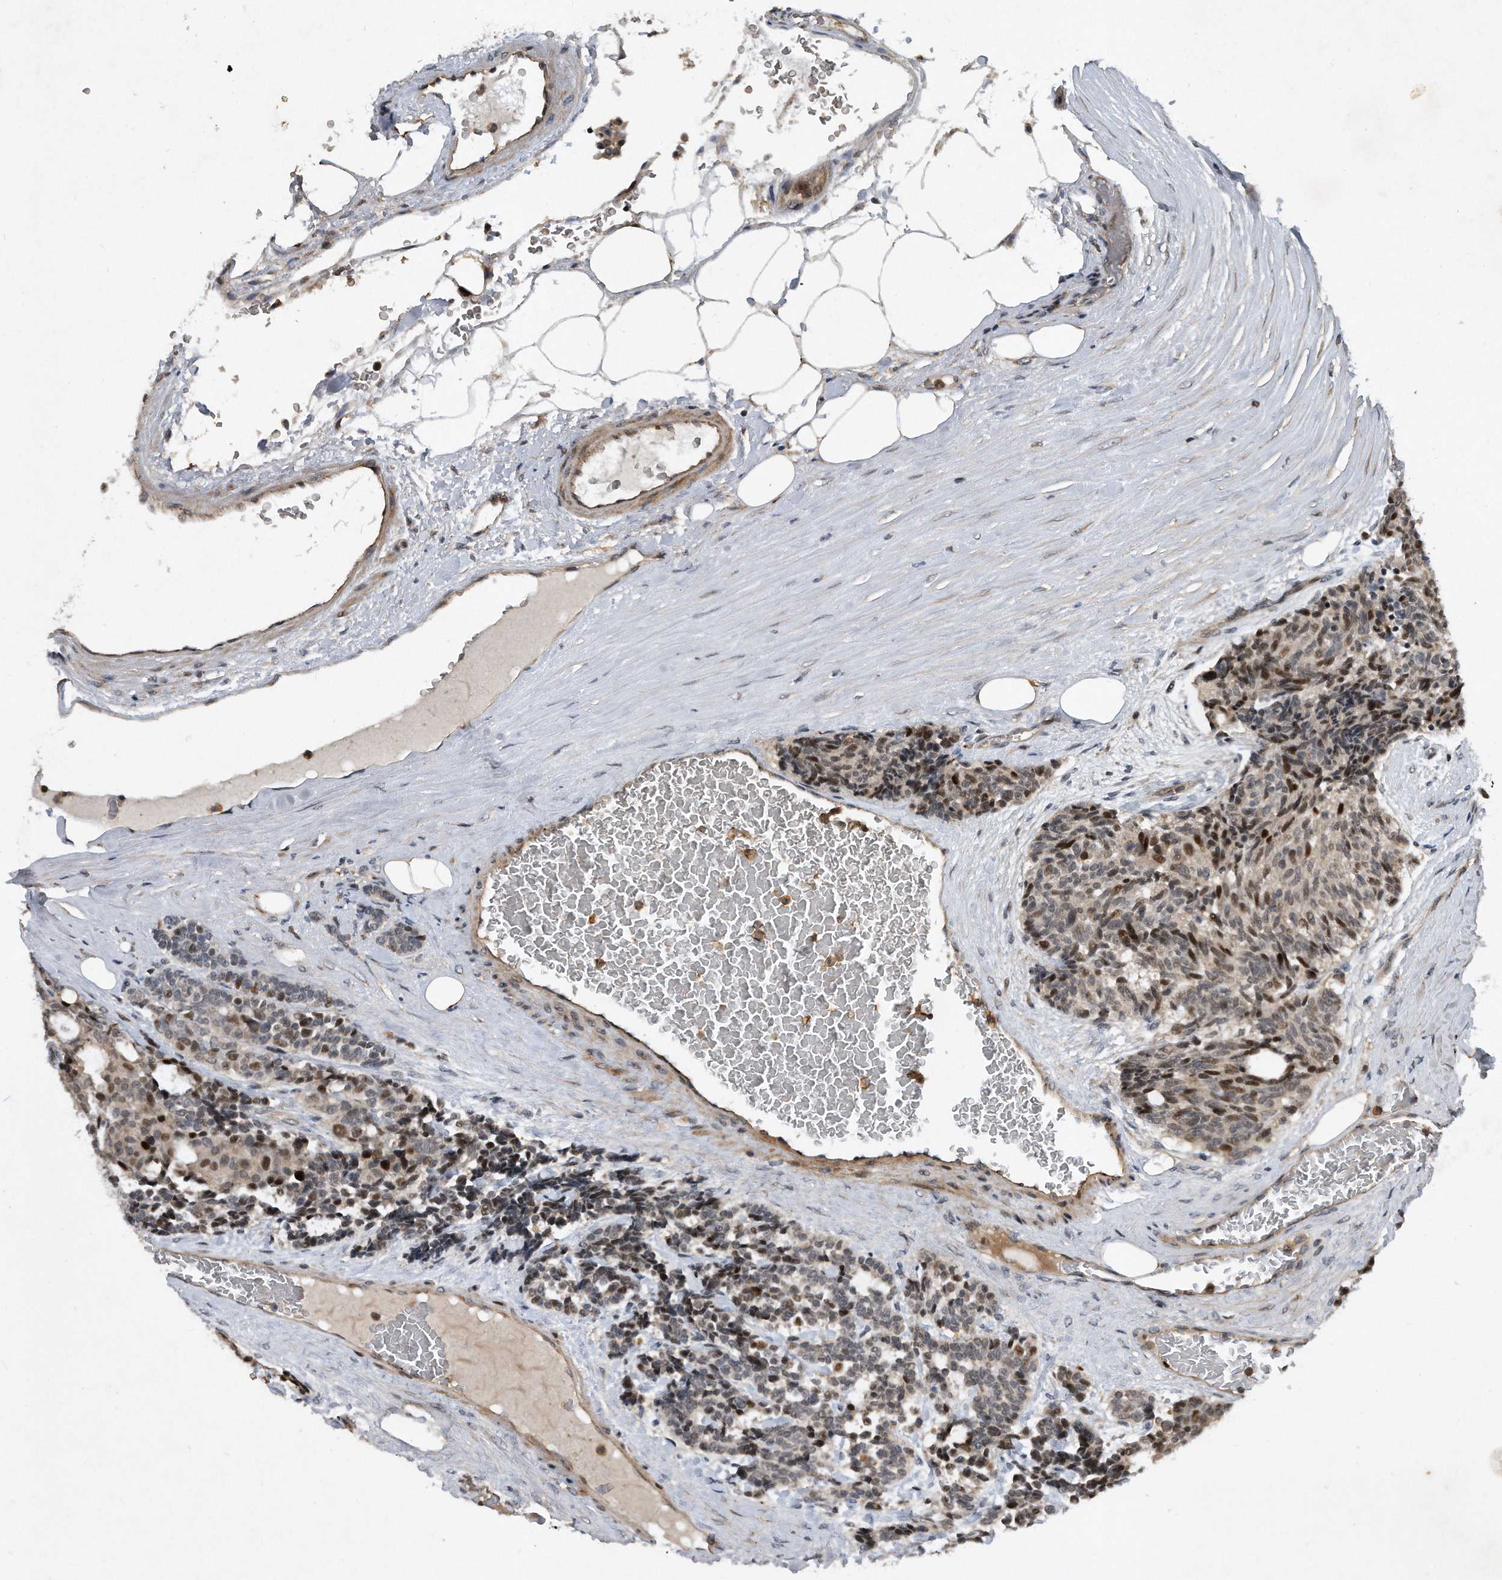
{"staining": {"intensity": "moderate", "quantity": "25%-75%", "location": "nuclear"}, "tissue": "carcinoid", "cell_type": "Tumor cells", "image_type": "cancer", "snomed": [{"axis": "morphology", "description": "Carcinoid, malignant, NOS"}, {"axis": "topography", "description": "Pancreas"}], "caption": "Carcinoid was stained to show a protein in brown. There is medium levels of moderate nuclear positivity in about 25%-75% of tumor cells.", "gene": "PGBD2", "patient": {"sex": "female", "age": 54}}